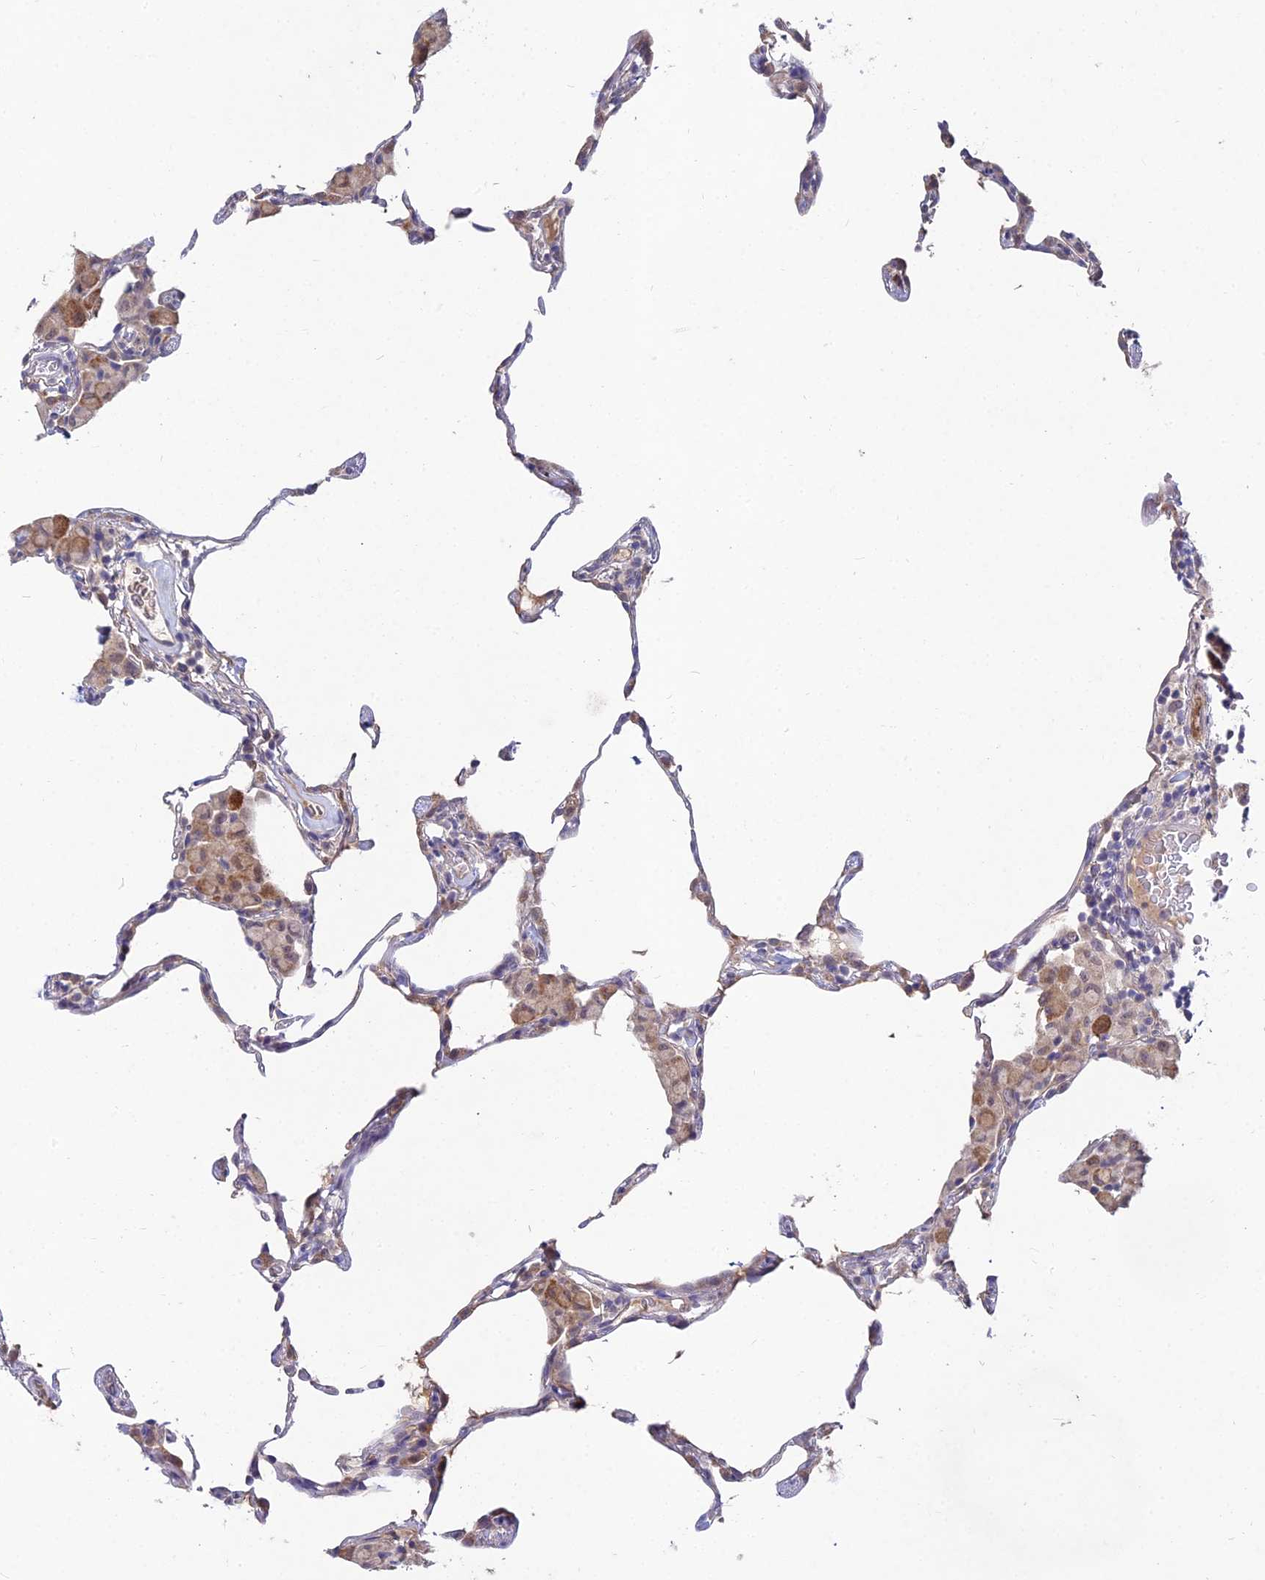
{"staining": {"intensity": "negative", "quantity": "none", "location": "none"}, "tissue": "lung", "cell_type": "Alveolar cells", "image_type": "normal", "snomed": [{"axis": "morphology", "description": "Normal tissue, NOS"}, {"axis": "topography", "description": "Lung"}], "caption": "The photomicrograph exhibits no staining of alveolar cells in benign lung. The staining is performed using DAB brown chromogen with nuclei counter-stained in using hematoxylin.", "gene": "WDR43", "patient": {"sex": "female", "age": 57}}